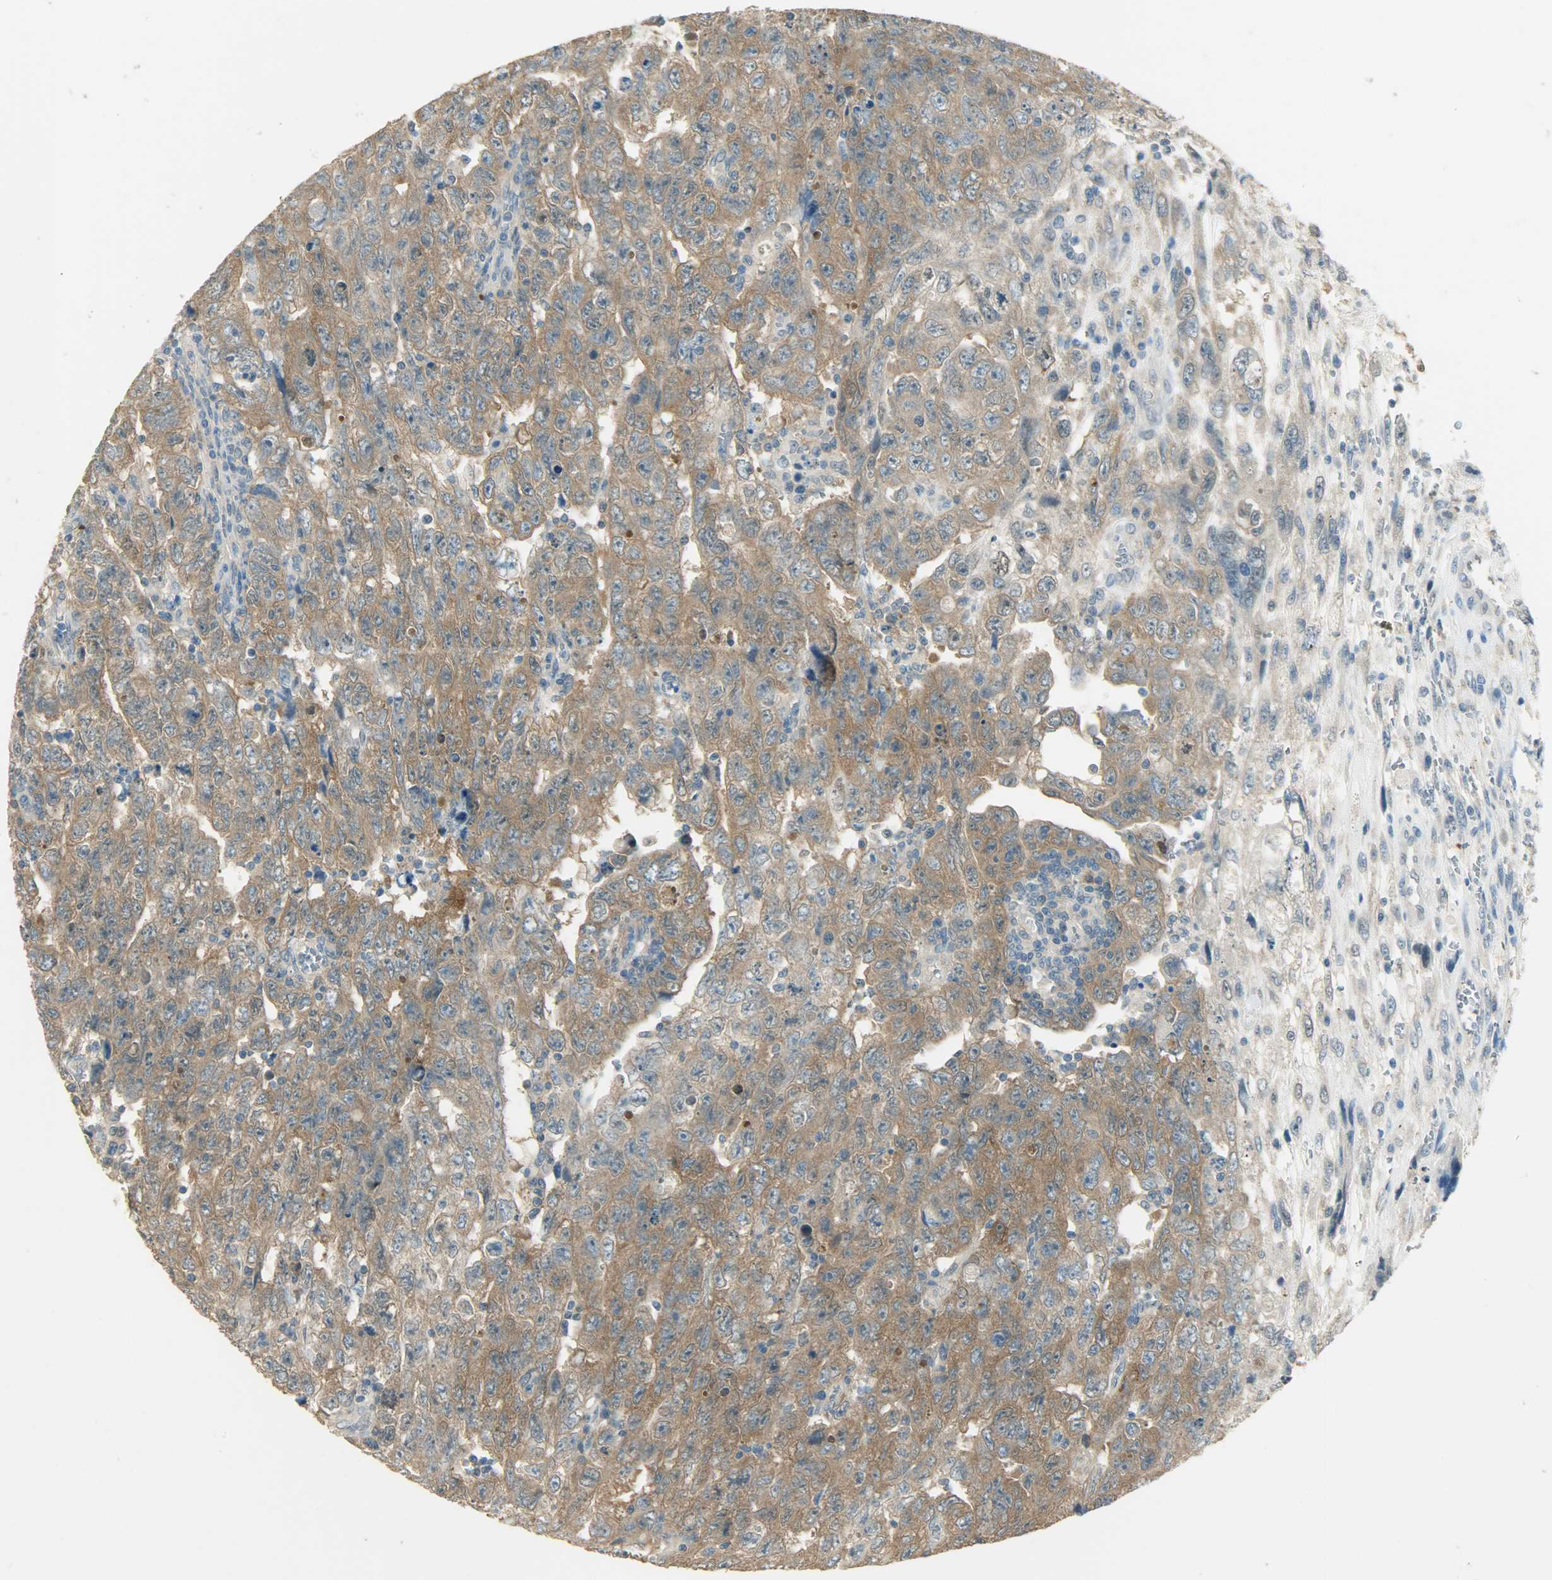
{"staining": {"intensity": "moderate", "quantity": ">75%", "location": "cytoplasmic/membranous"}, "tissue": "testis cancer", "cell_type": "Tumor cells", "image_type": "cancer", "snomed": [{"axis": "morphology", "description": "Carcinoma, Embryonal, NOS"}, {"axis": "topography", "description": "Testis"}], "caption": "Testis cancer (embryonal carcinoma) tissue reveals moderate cytoplasmic/membranous positivity in approximately >75% of tumor cells", "gene": "PRMT5", "patient": {"sex": "male", "age": 28}}